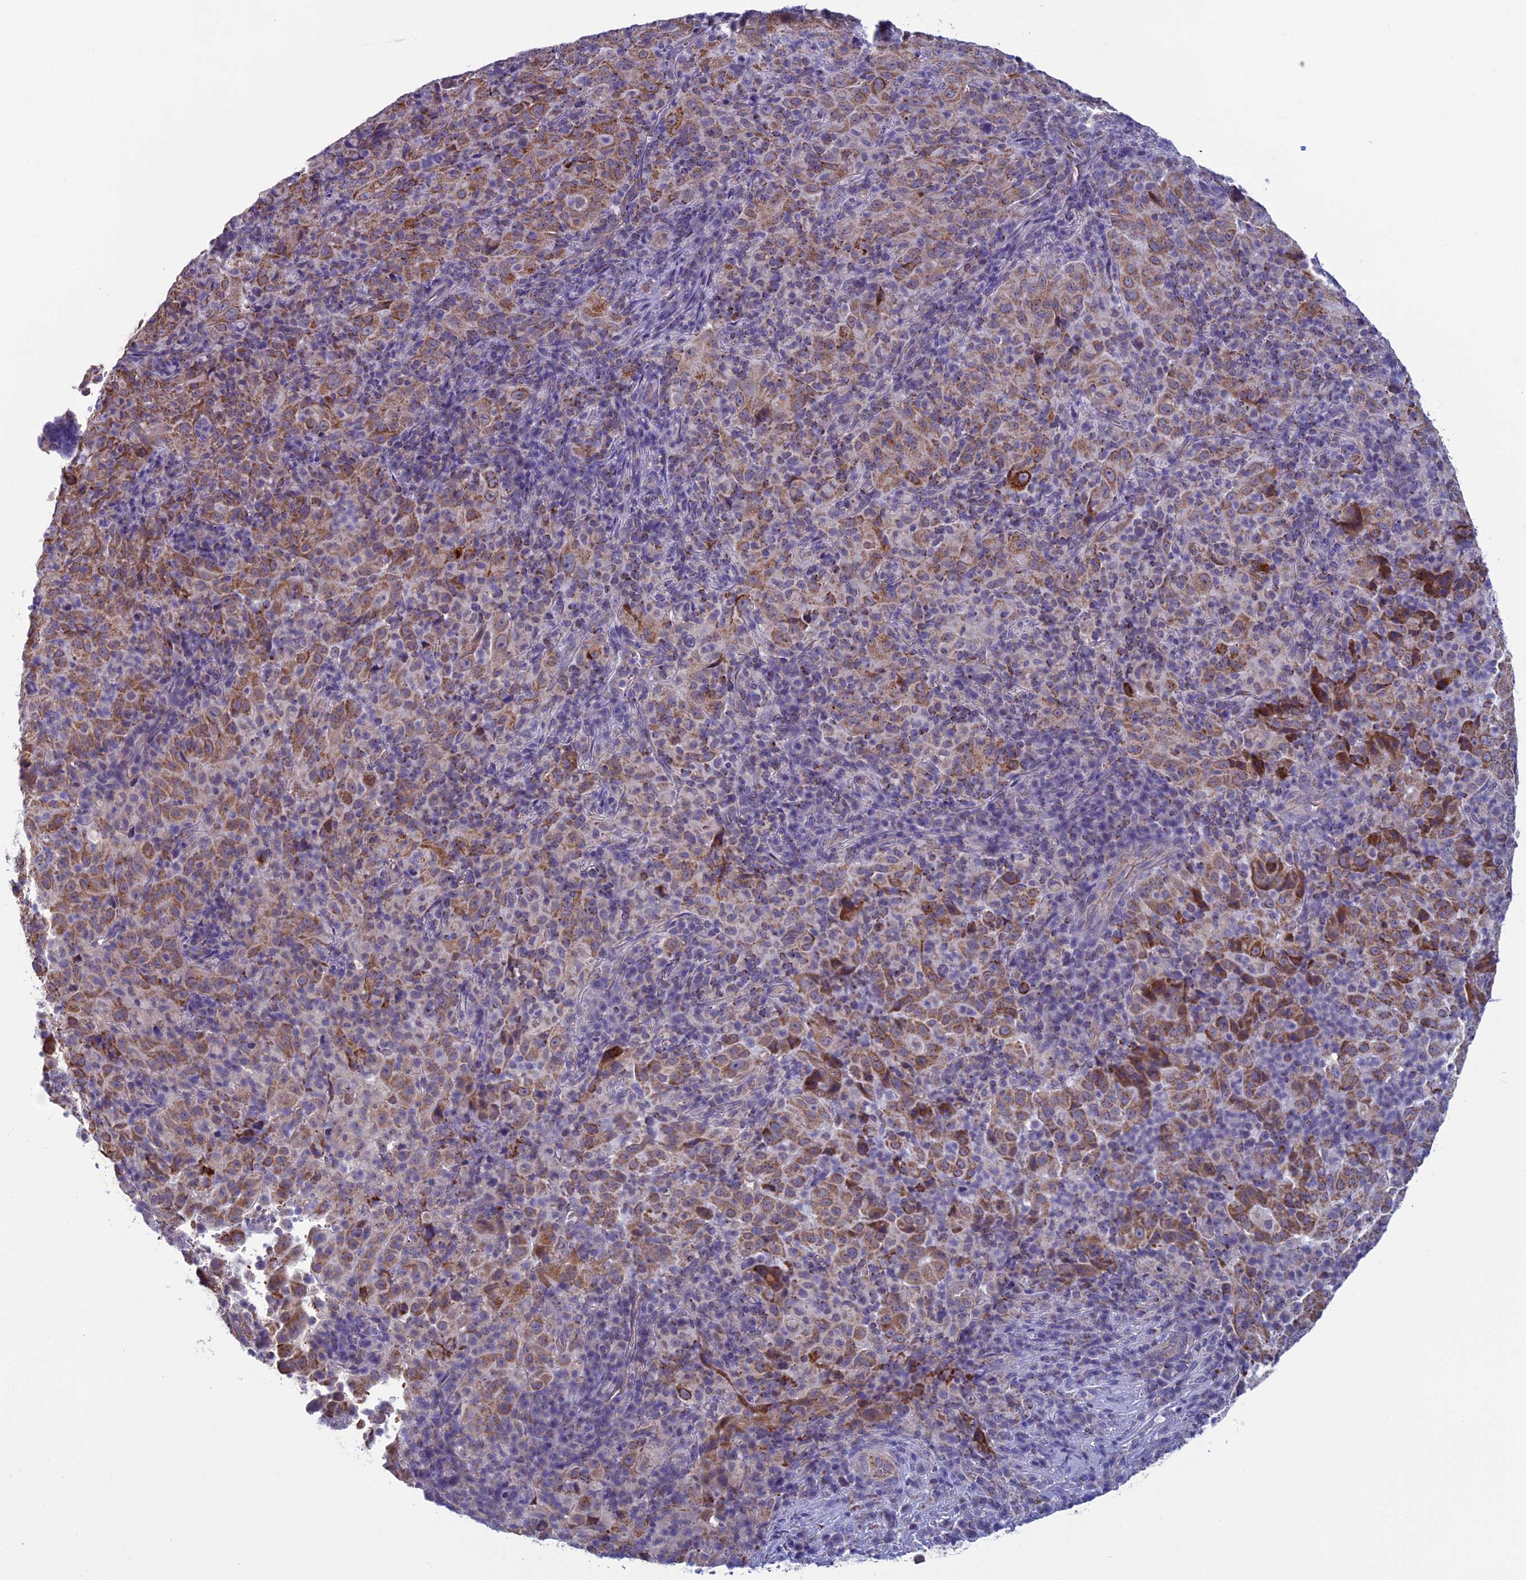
{"staining": {"intensity": "moderate", "quantity": ">75%", "location": "cytoplasmic/membranous"}, "tissue": "pancreatic cancer", "cell_type": "Tumor cells", "image_type": "cancer", "snomed": [{"axis": "morphology", "description": "Adenocarcinoma, NOS"}, {"axis": "topography", "description": "Pancreas"}], "caption": "Pancreatic cancer (adenocarcinoma) stained for a protein (brown) displays moderate cytoplasmic/membranous positive expression in approximately >75% of tumor cells.", "gene": "MFSD12", "patient": {"sex": "male", "age": 63}}